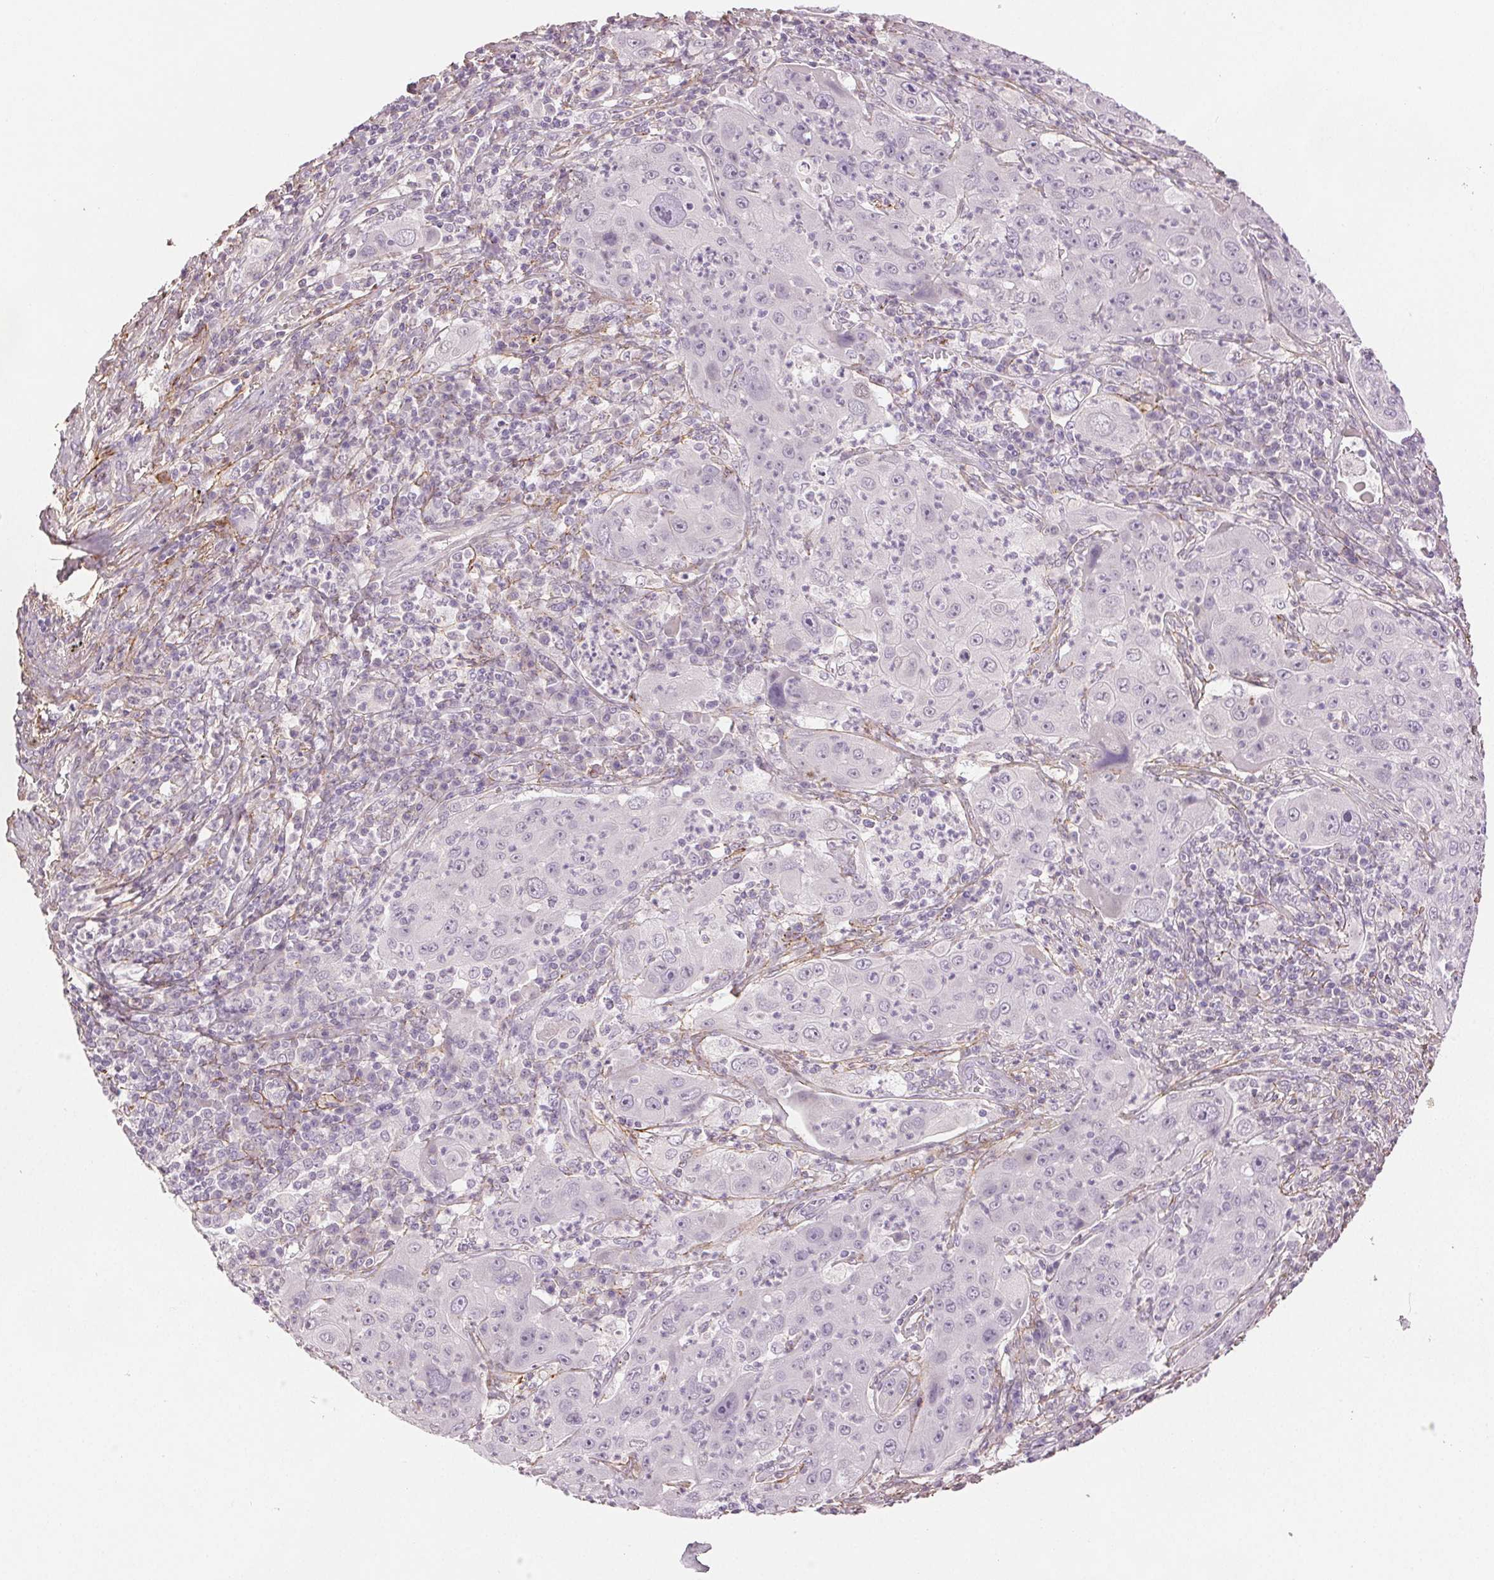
{"staining": {"intensity": "negative", "quantity": "none", "location": "none"}, "tissue": "lung cancer", "cell_type": "Tumor cells", "image_type": "cancer", "snomed": [{"axis": "morphology", "description": "Squamous cell carcinoma, NOS"}, {"axis": "topography", "description": "Lung"}], "caption": "Protein analysis of lung squamous cell carcinoma displays no significant expression in tumor cells.", "gene": "FBN1", "patient": {"sex": "female", "age": 59}}